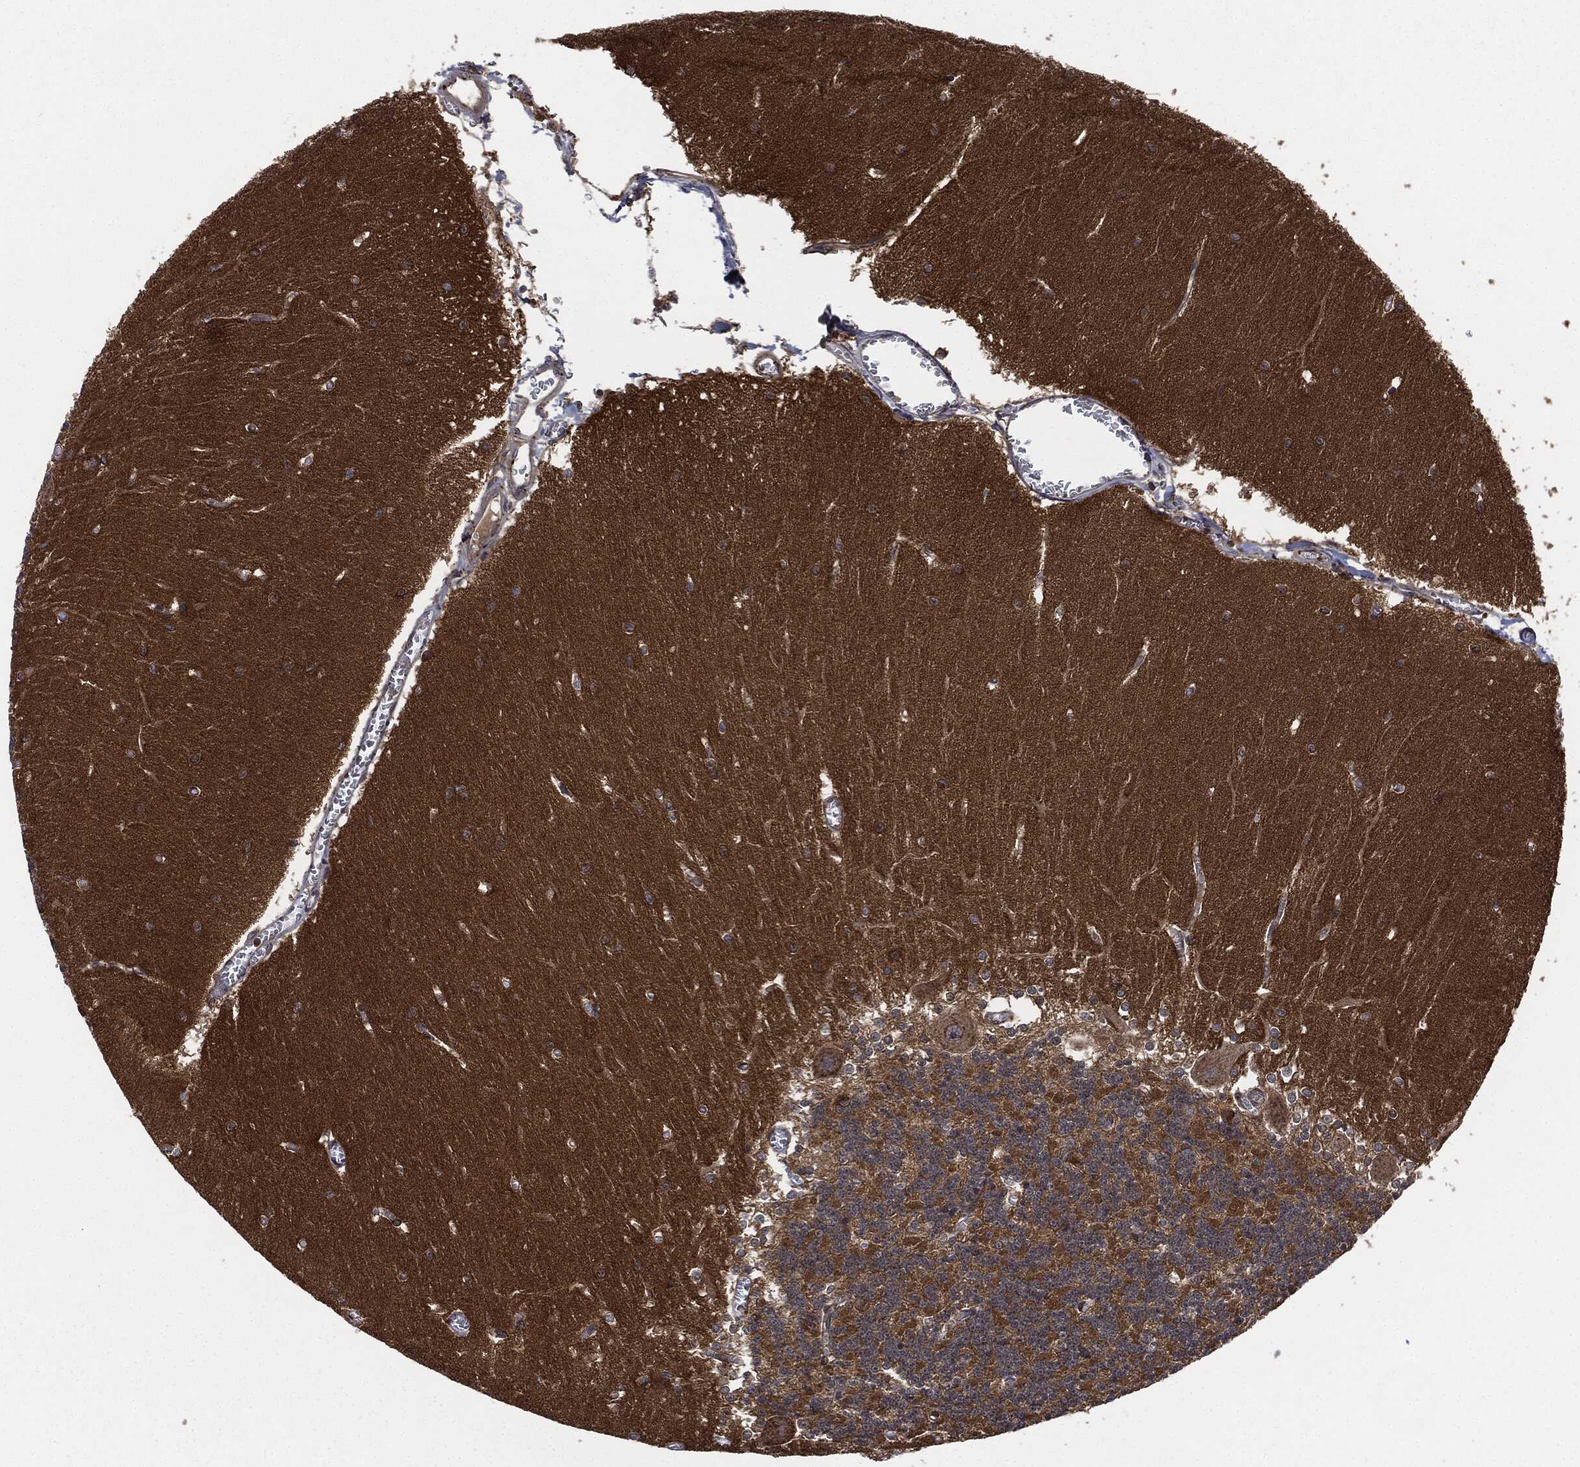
{"staining": {"intensity": "negative", "quantity": "none", "location": "none"}, "tissue": "cerebellum", "cell_type": "Cells in granular layer", "image_type": "normal", "snomed": [{"axis": "morphology", "description": "Normal tissue, NOS"}, {"axis": "topography", "description": "Cerebellum"}], "caption": "Immunohistochemistry photomicrograph of benign cerebellum: cerebellum stained with DAB reveals no significant protein staining in cells in granular layer.", "gene": "HRAS", "patient": {"sex": "male", "age": 37}}